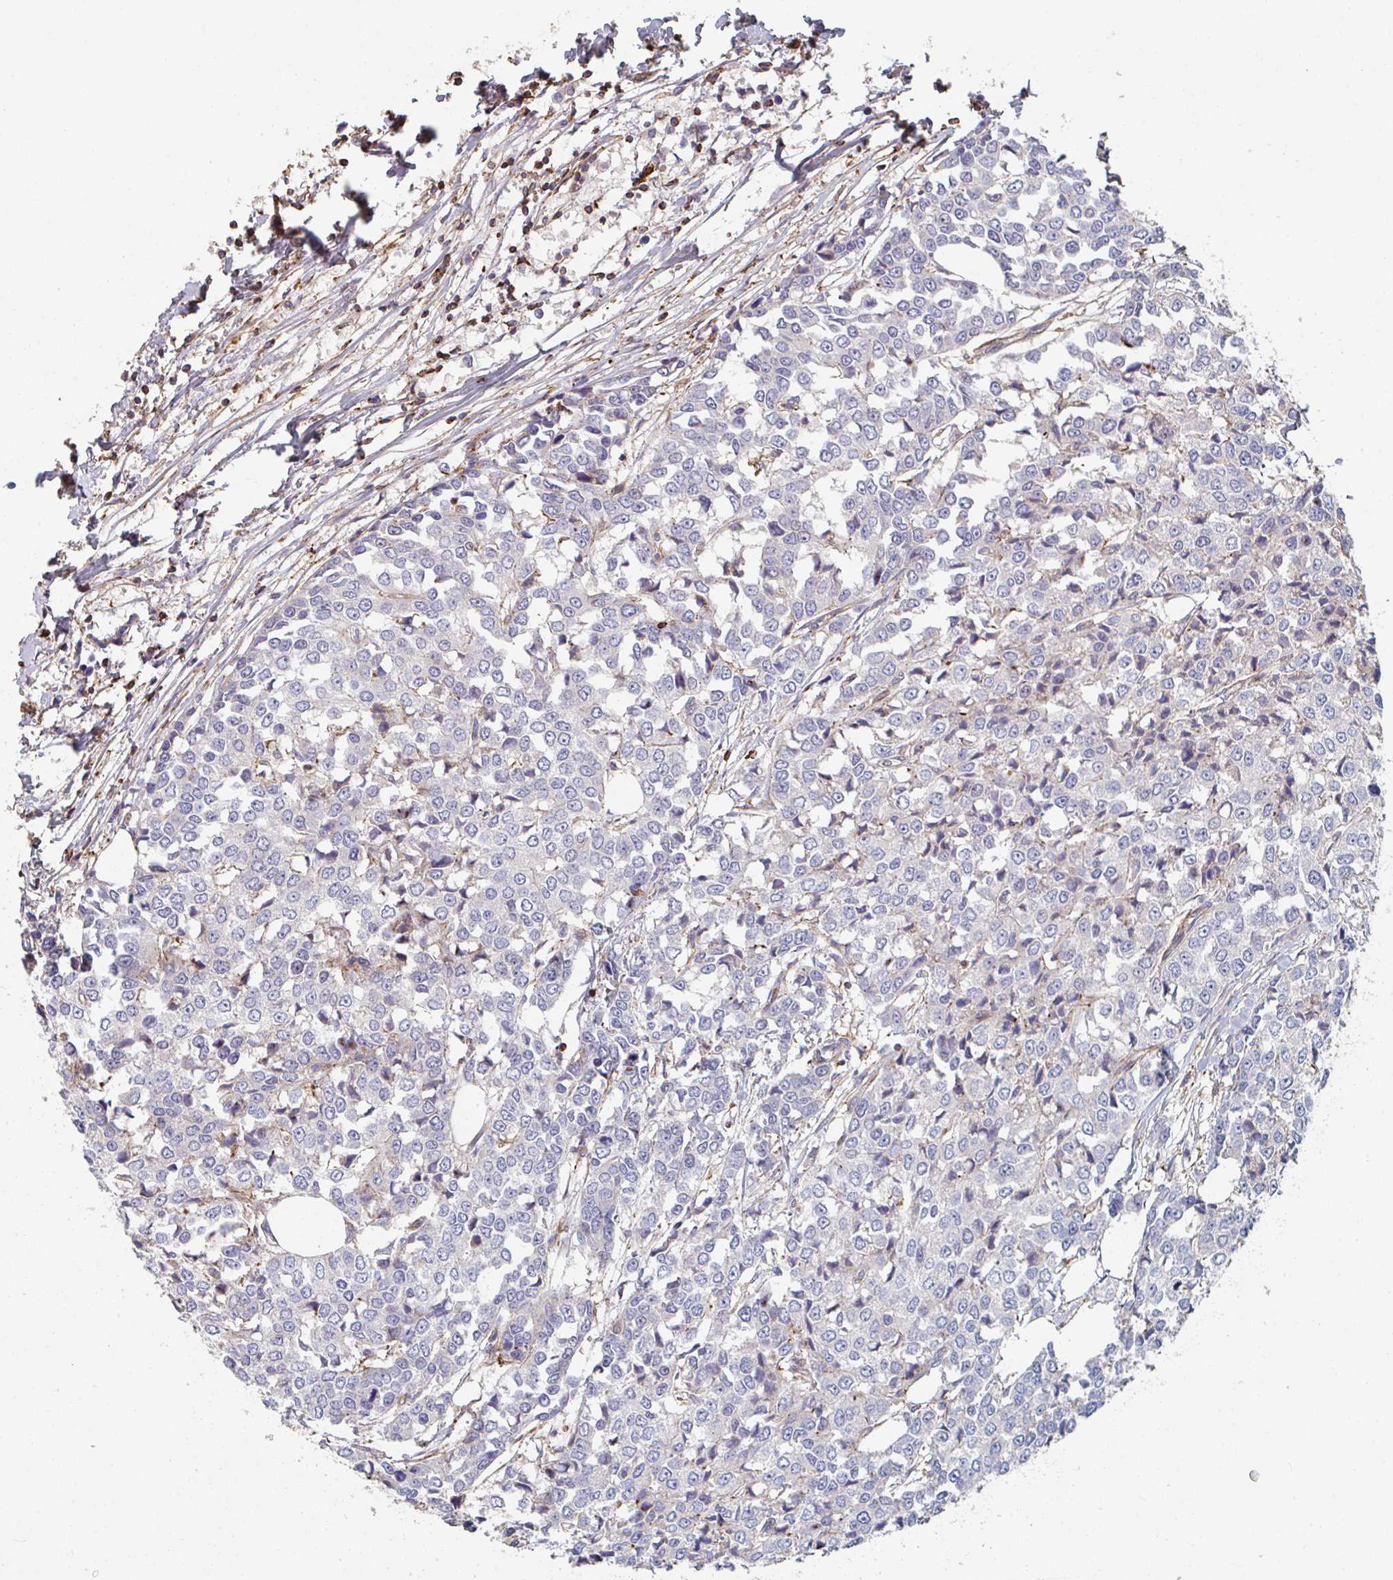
{"staining": {"intensity": "negative", "quantity": "none", "location": "none"}, "tissue": "breast cancer", "cell_type": "Tumor cells", "image_type": "cancer", "snomed": [{"axis": "morphology", "description": "Duct carcinoma"}, {"axis": "topography", "description": "Breast"}], "caption": "DAB immunohistochemical staining of breast cancer (infiltrating ductal carcinoma) displays no significant staining in tumor cells. (DAB immunohistochemistry with hematoxylin counter stain).", "gene": "FZD2", "patient": {"sex": "female", "age": 80}}